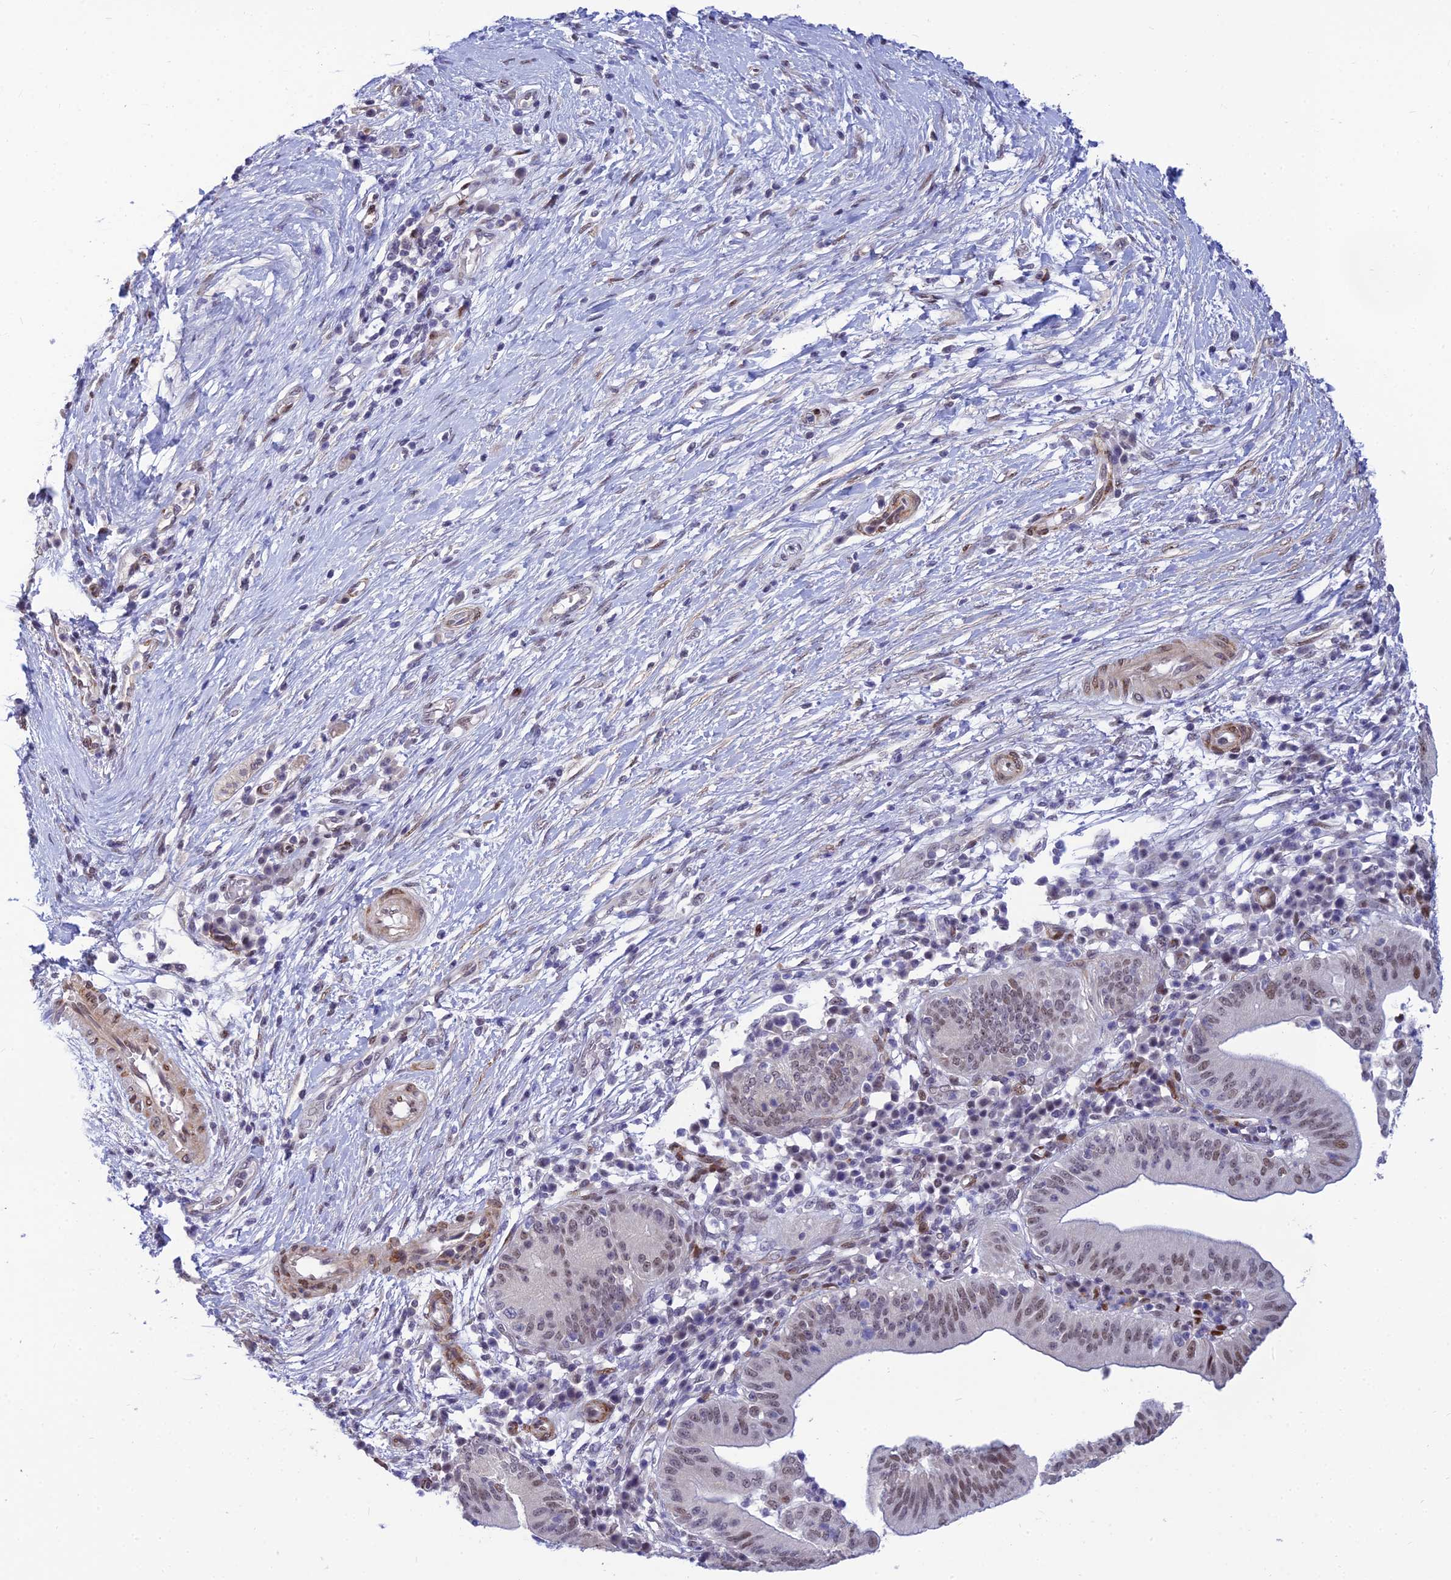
{"staining": {"intensity": "weak", "quantity": ">75%", "location": "nuclear"}, "tissue": "pancreatic cancer", "cell_type": "Tumor cells", "image_type": "cancer", "snomed": [{"axis": "morphology", "description": "Adenocarcinoma, NOS"}, {"axis": "topography", "description": "Pancreas"}], "caption": "Tumor cells reveal low levels of weak nuclear staining in approximately >75% of cells in pancreatic adenocarcinoma.", "gene": "CLK4", "patient": {"sex": "male", "age": 68}}